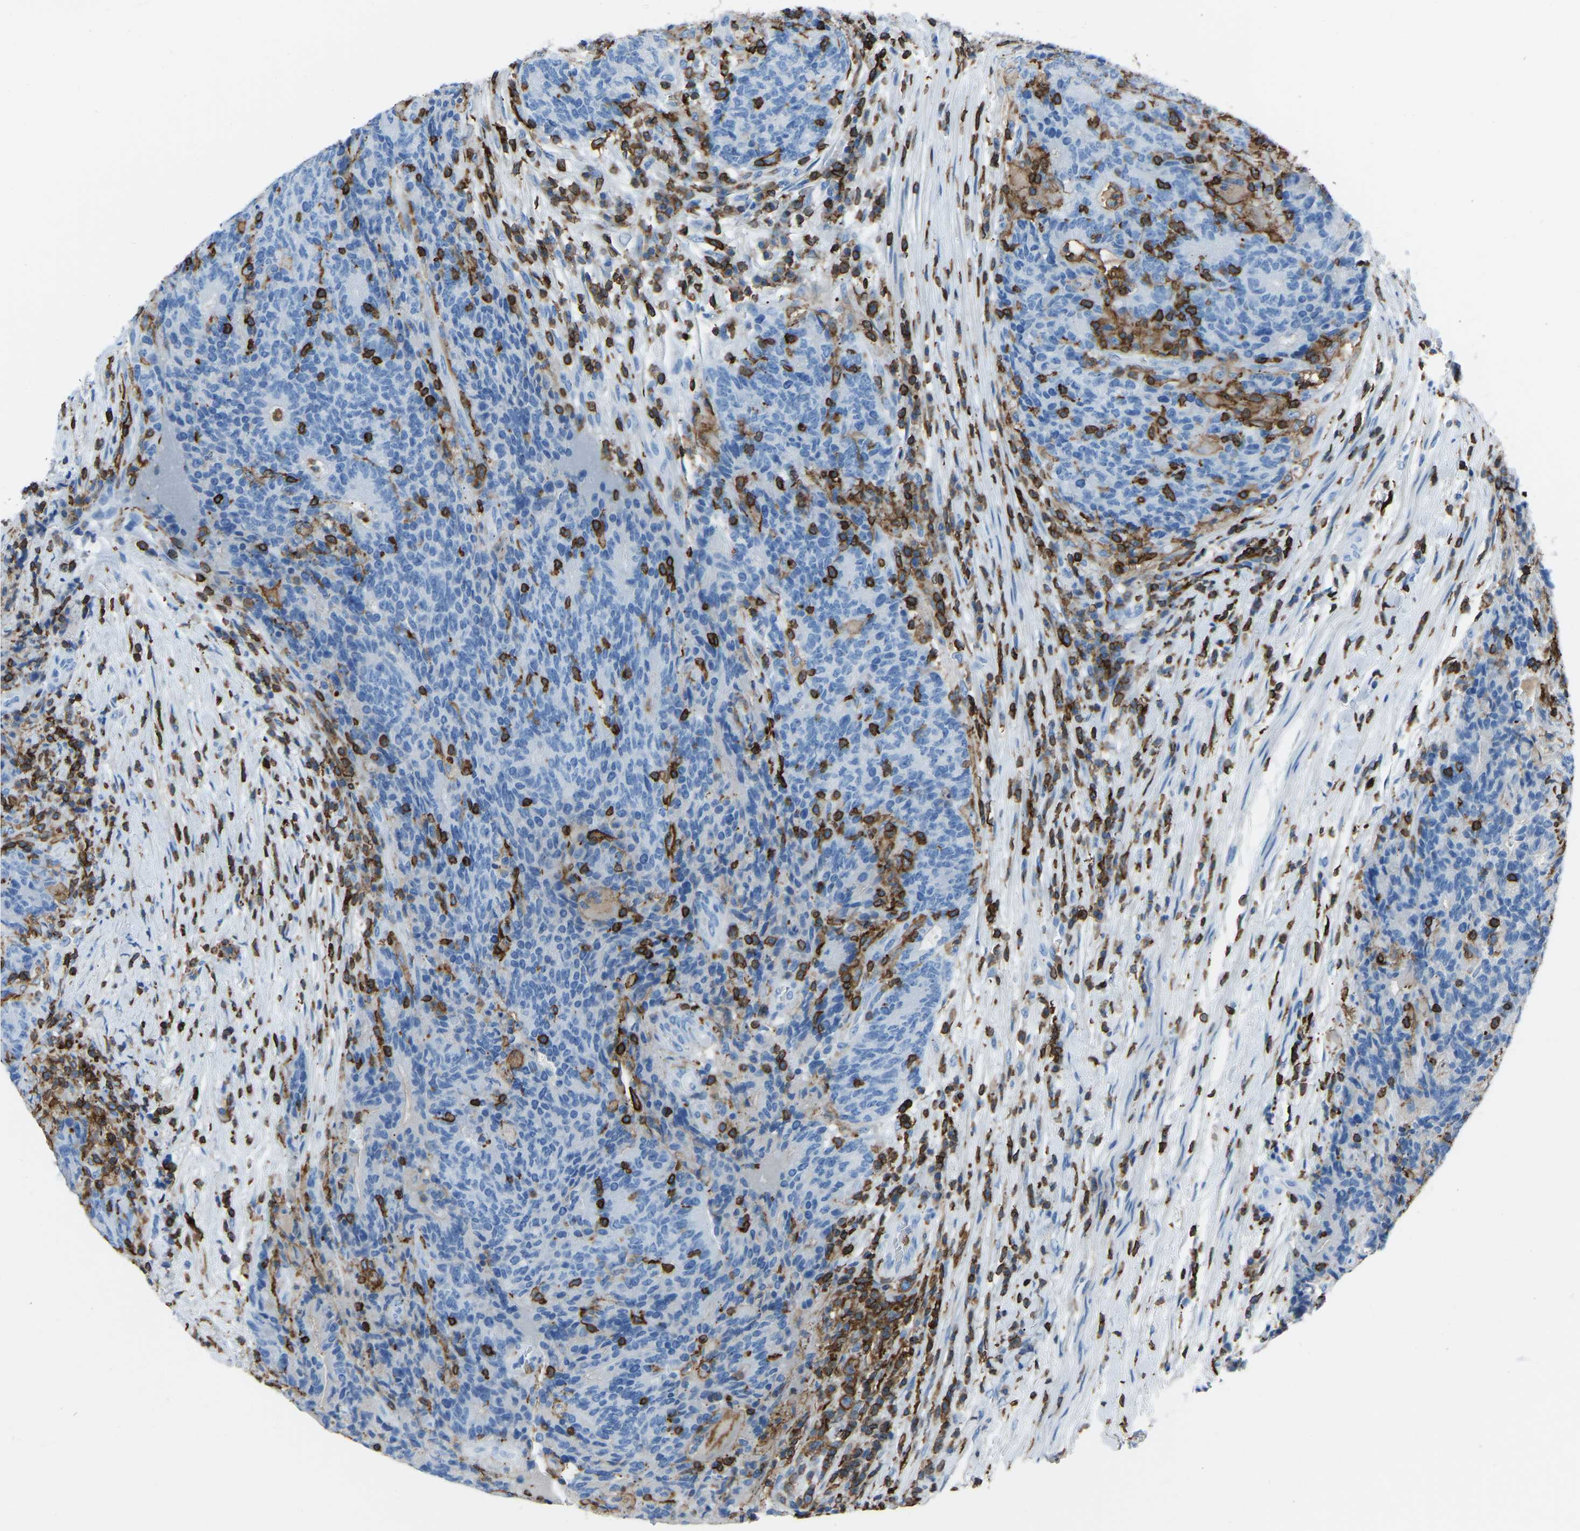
{"staining": {"intensity": "negative", "quantity": "none", "location": "none"}, "tissue": "colorectal cancer", "cell_type": "Tumor cells", "image_type": "cancer", "snomed": [{"axis": "morphology", "description": "Normal tissue, NOS"}, {"axis": "morphology", "description": "Adenocarcinoma, NOS"}, {"axis": "topography", "description": "Colon"}], "caption": "This is a histopathology image of immunohistochemistry staining of adenocarcinoma (colorectal), which shows no staining in tumor cells.", "gene": "LSP1", "patient": {"sex": "female", "age": 75}}